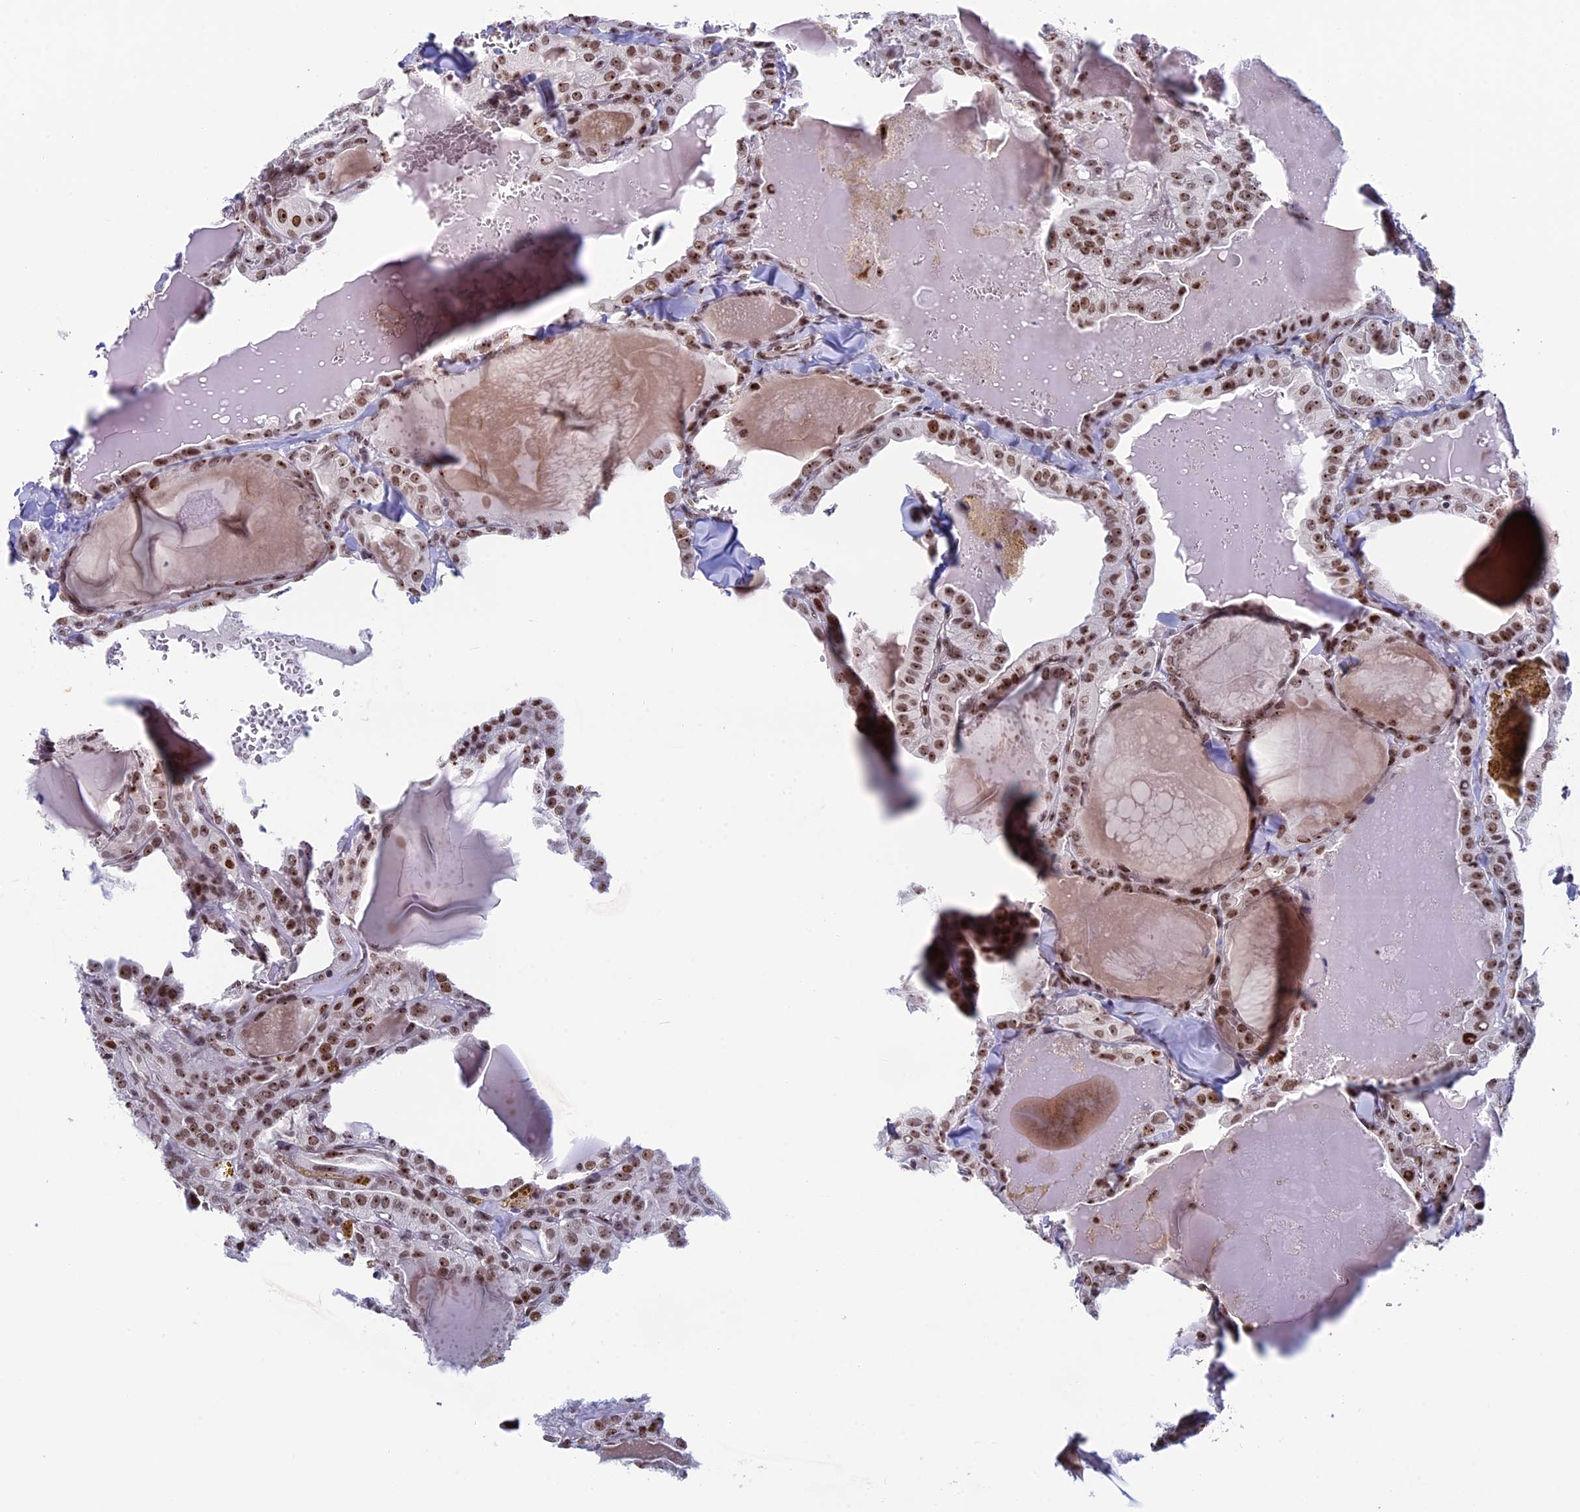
{"staining": {"intensity": "moderate", "quantity": ">75%", "location": "nuclear"}, "tissue": "thyroid cancer", "cell_type": "Tumor cells", "image_type": "cancer", "snomed": [{"axis": "morphology", "description": "Papillary adenocarcinoma, NOS"}, {"axis": "topography", "description": "Thyroid gland"}], "caption": "Human thyroid papillary adenocarcinoma stained with a protein marker exhibits moderate staining in tumor cells.", "gene": "CCDC86", "patient": {"sex": "male", "age": 52}}